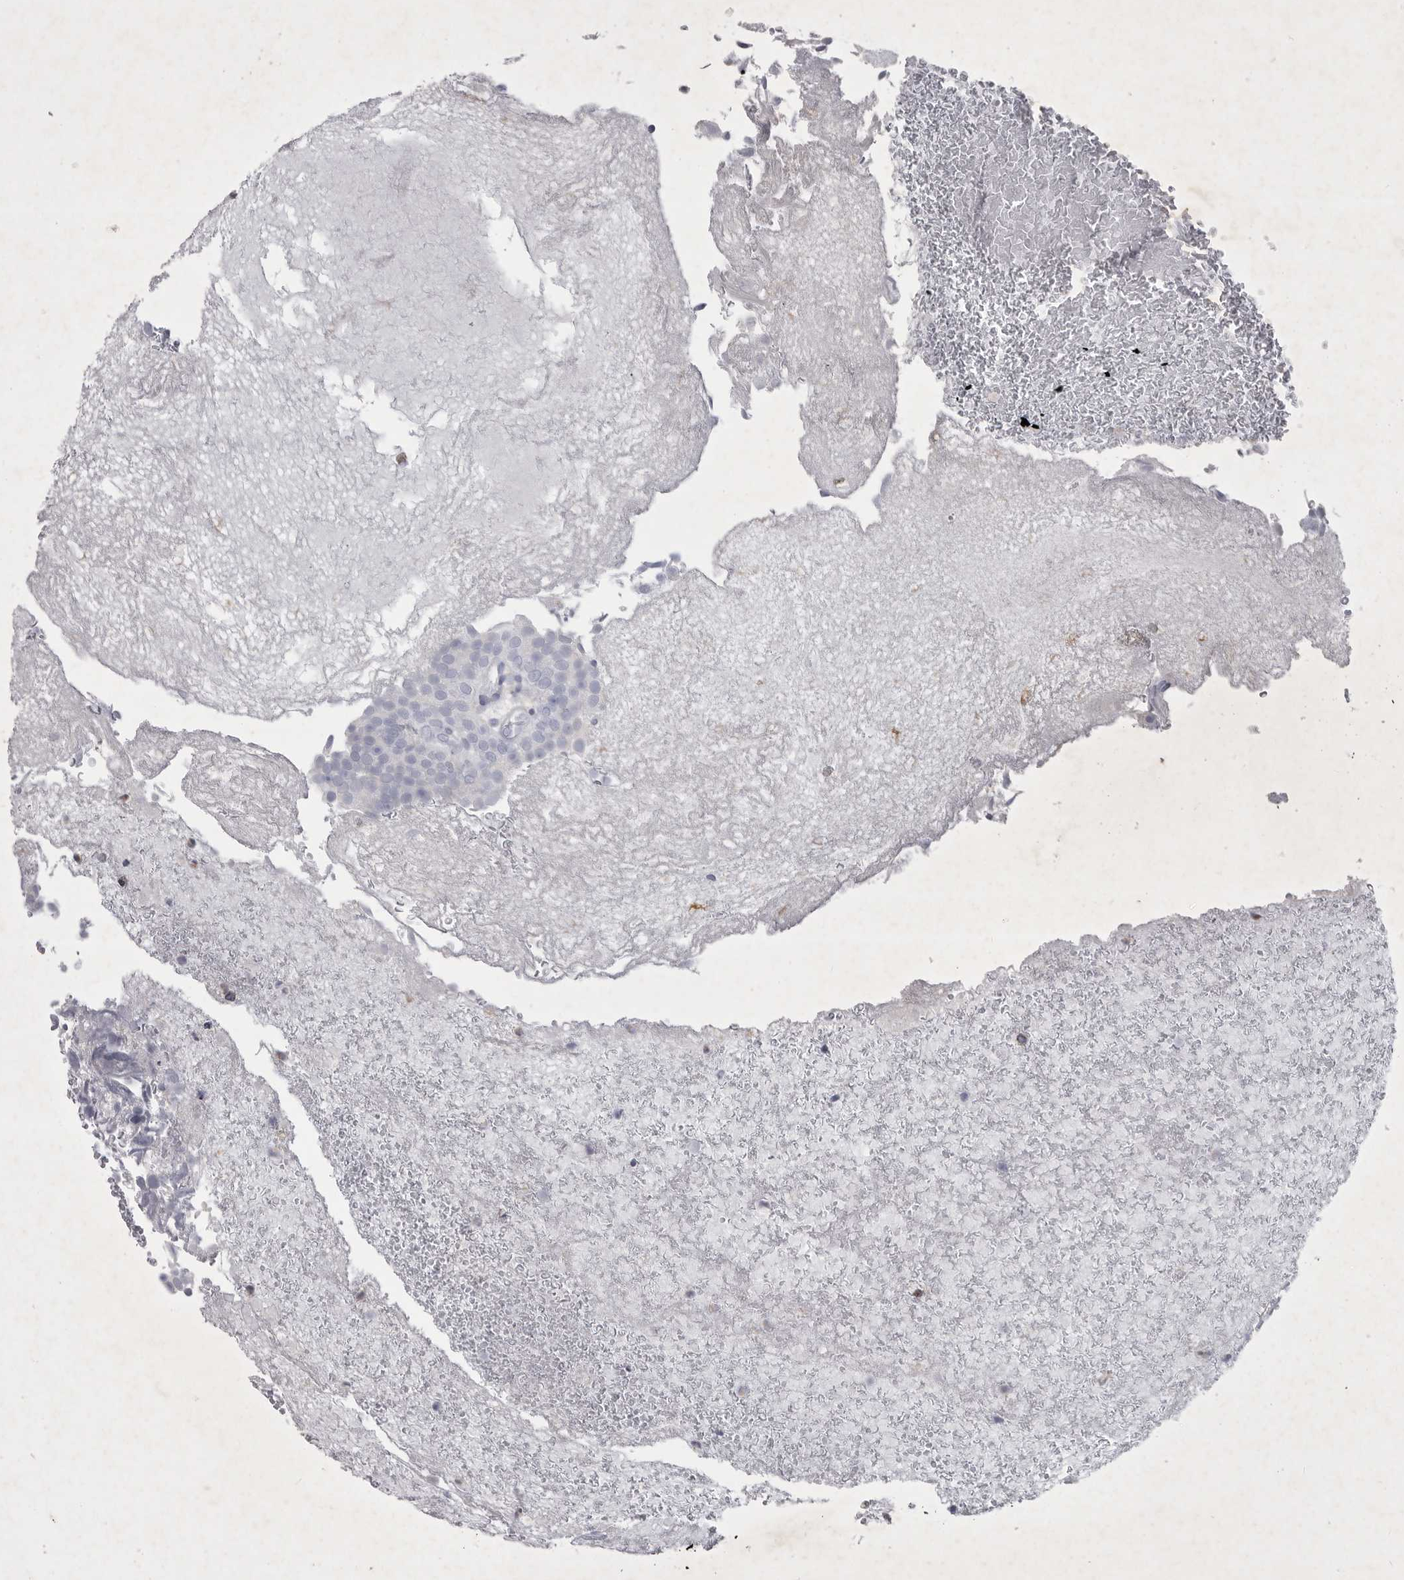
{"staining": {"intensity": "negative", "quantity": "none", "location": "none"}, "tissue": "urothelial cancer", "cell_type": "Tumor cells", "image_type": "cancer", "snomed": [{"axis": "morphology", "description": "Urothelial carcinoma, Low grade"}, {"axis": "topography", "description": "Urinary bladder"}], "caption": "High magnification brightfield microscopy of urothelial carcinoma (low-grade) stained with DAB (brown) and counterstained with hematoxylin (blue): tumor cells show no significant staining. Nuclei are stained in blue.", "gene": "SIGLEC10", "patient": {"sex": "male", "age": 78}}